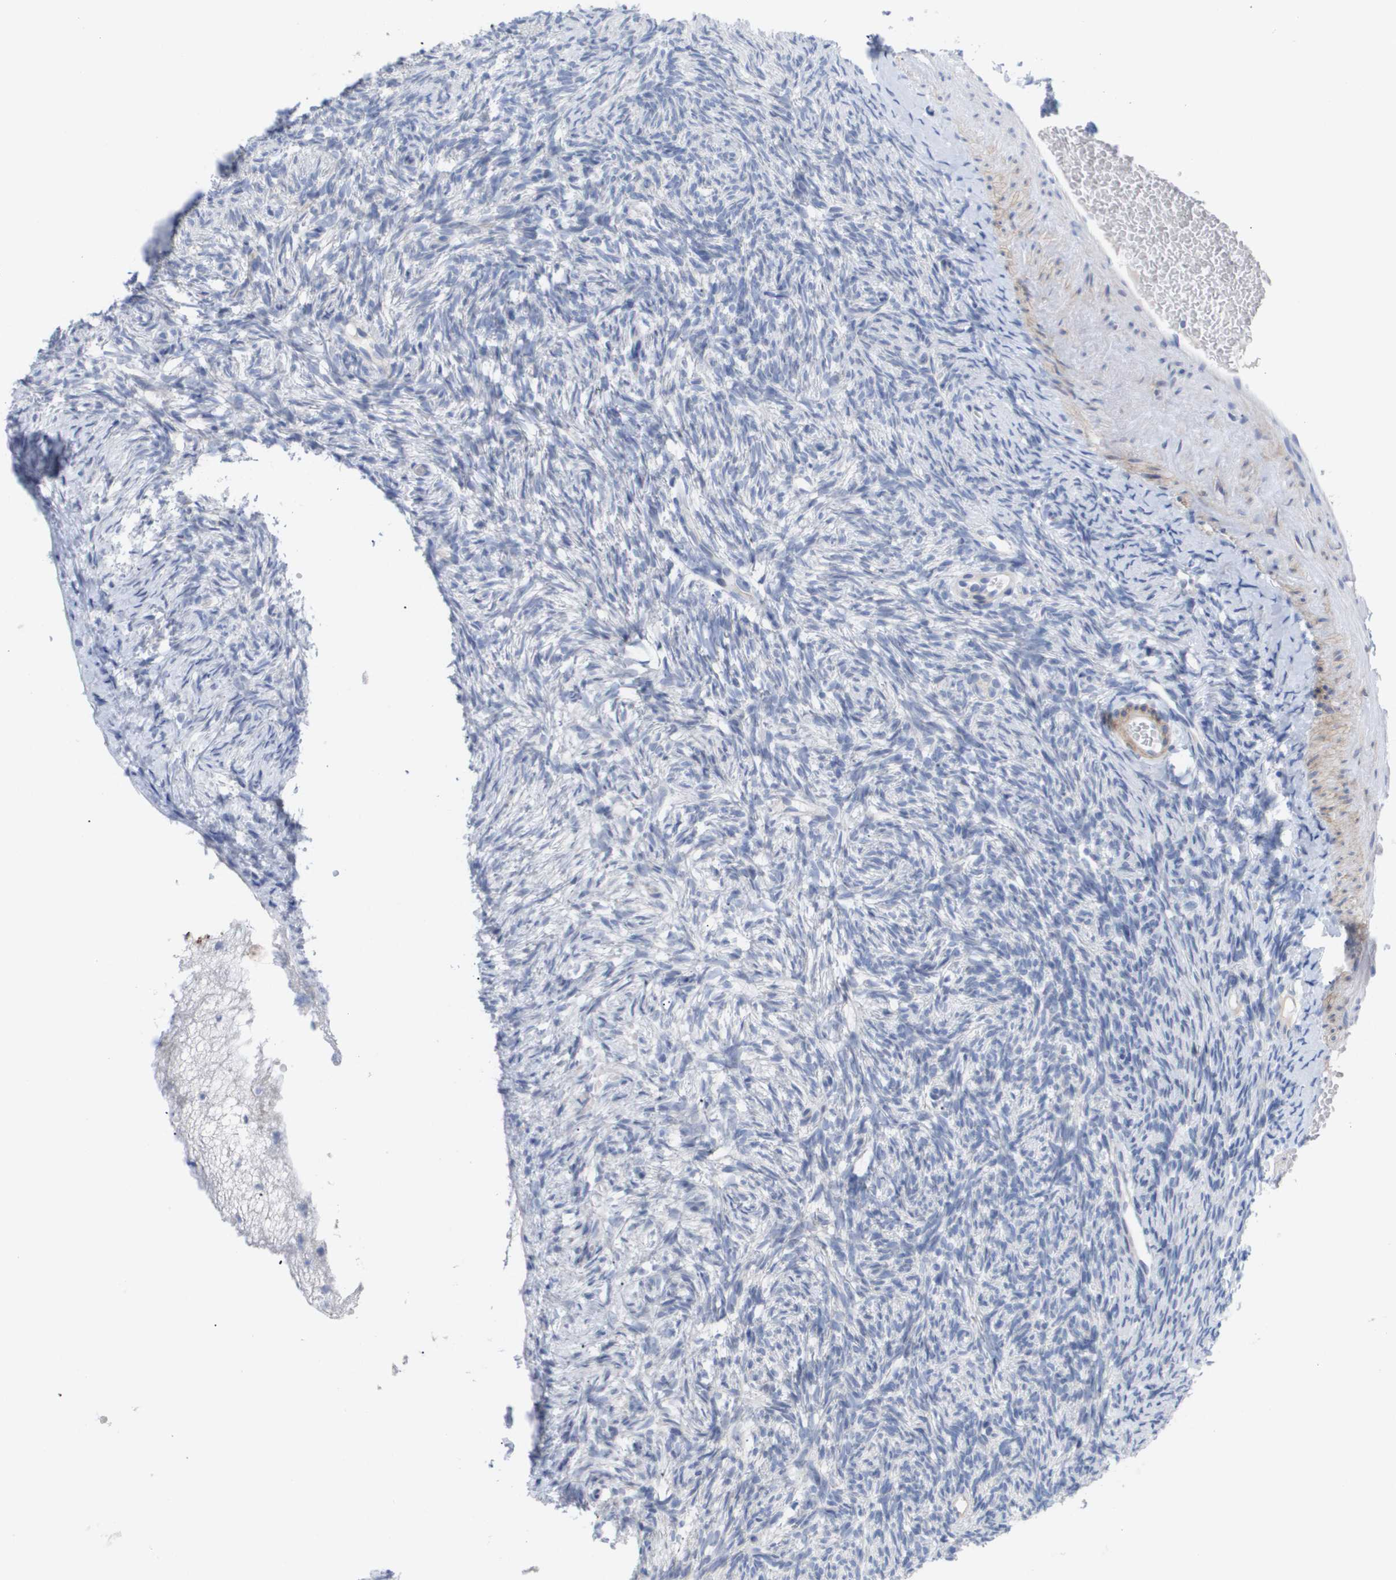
{"staining": {"intensity": "negative", "quantity": "none", "location": "none"}, "tissue": "ovary", "cell_type": "Follicle cells", "image_type": "normal", "snomed": [{"axis": "morphology", "description": "Normal tissue, NOS"}, {"axis": "topography", "description": "Ovary"}], "caption": "IHC photomicrograph of benign ovary: human ovary stained with DAB (3,3'-diaminobenzidine) demonstrates no significant protein staining in follicle cells.", "gene": "CAV3", "patient": {"sex": "female", "age": 33}}